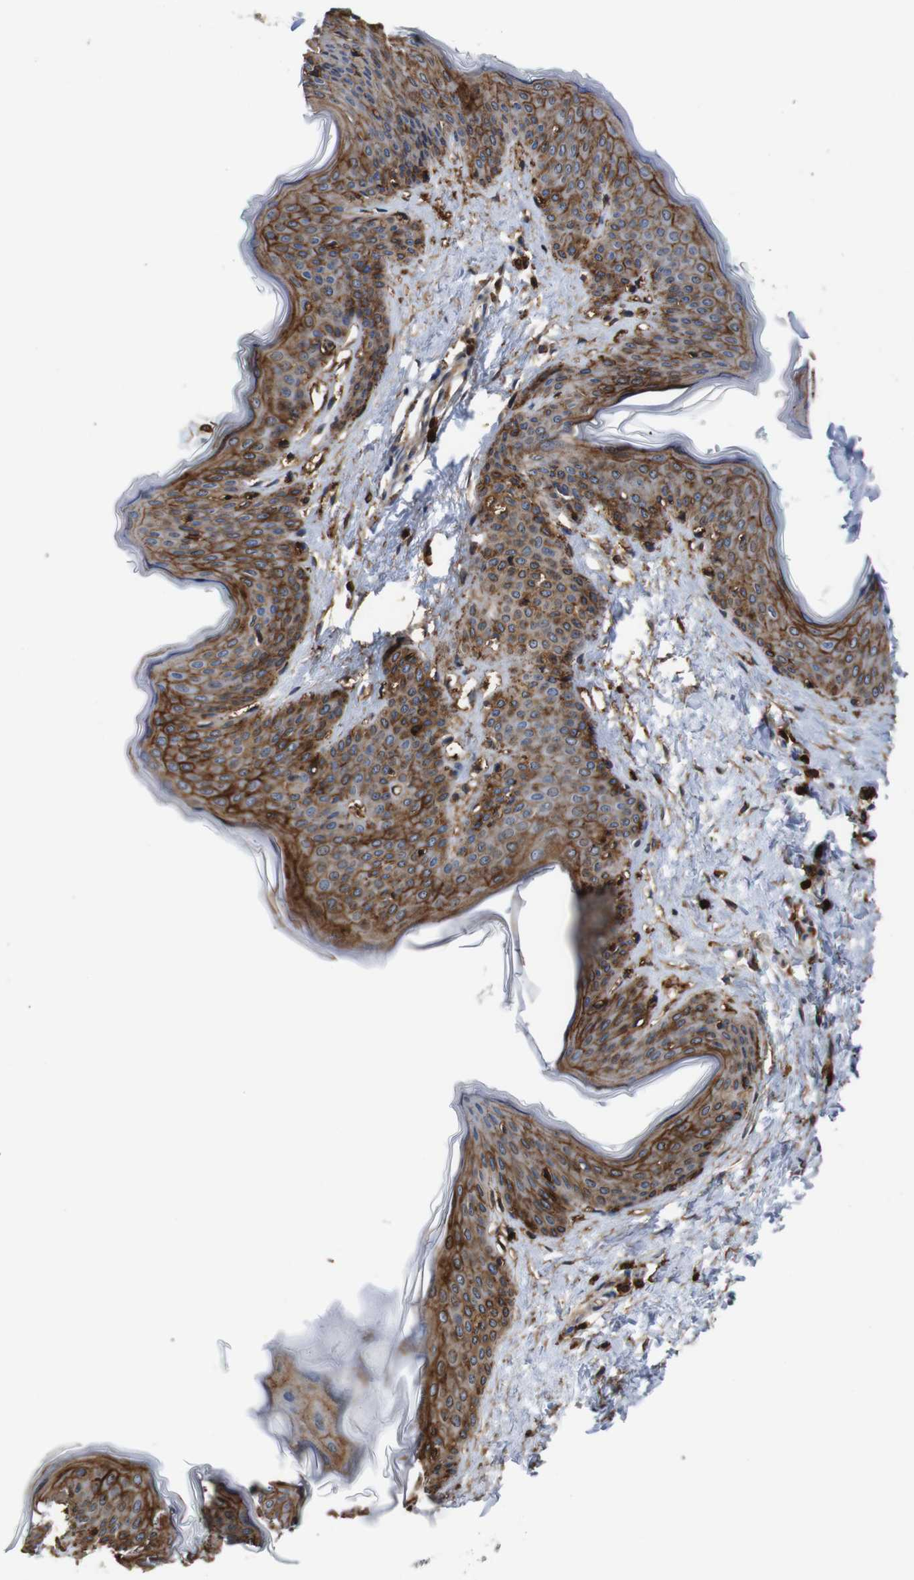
{"staining": {"intensity": "moderate", "quantity": ">75%", "location": "cytoplasmic/membranous,nuclear"}, "tissue": "skin", "cell_type": "Fibroblasts", "image_type": "normal", "snomed": [{"axis": "morphology", "description": "Normal tissue, NOS"}, {"axis": "topography", "description": "Skin"}], "caption": "A micrograph of human skin stained for a protein reveals moderate cytoplasmic/membranous,nuclear brown staining in fibroblasts. (DAB (3,3'-diaminobenzidine) IHC, brown staining for protein, blue staining for nuclei).", "gene": "ANXA1", "patient": {"sex": "female", "age": 17}}